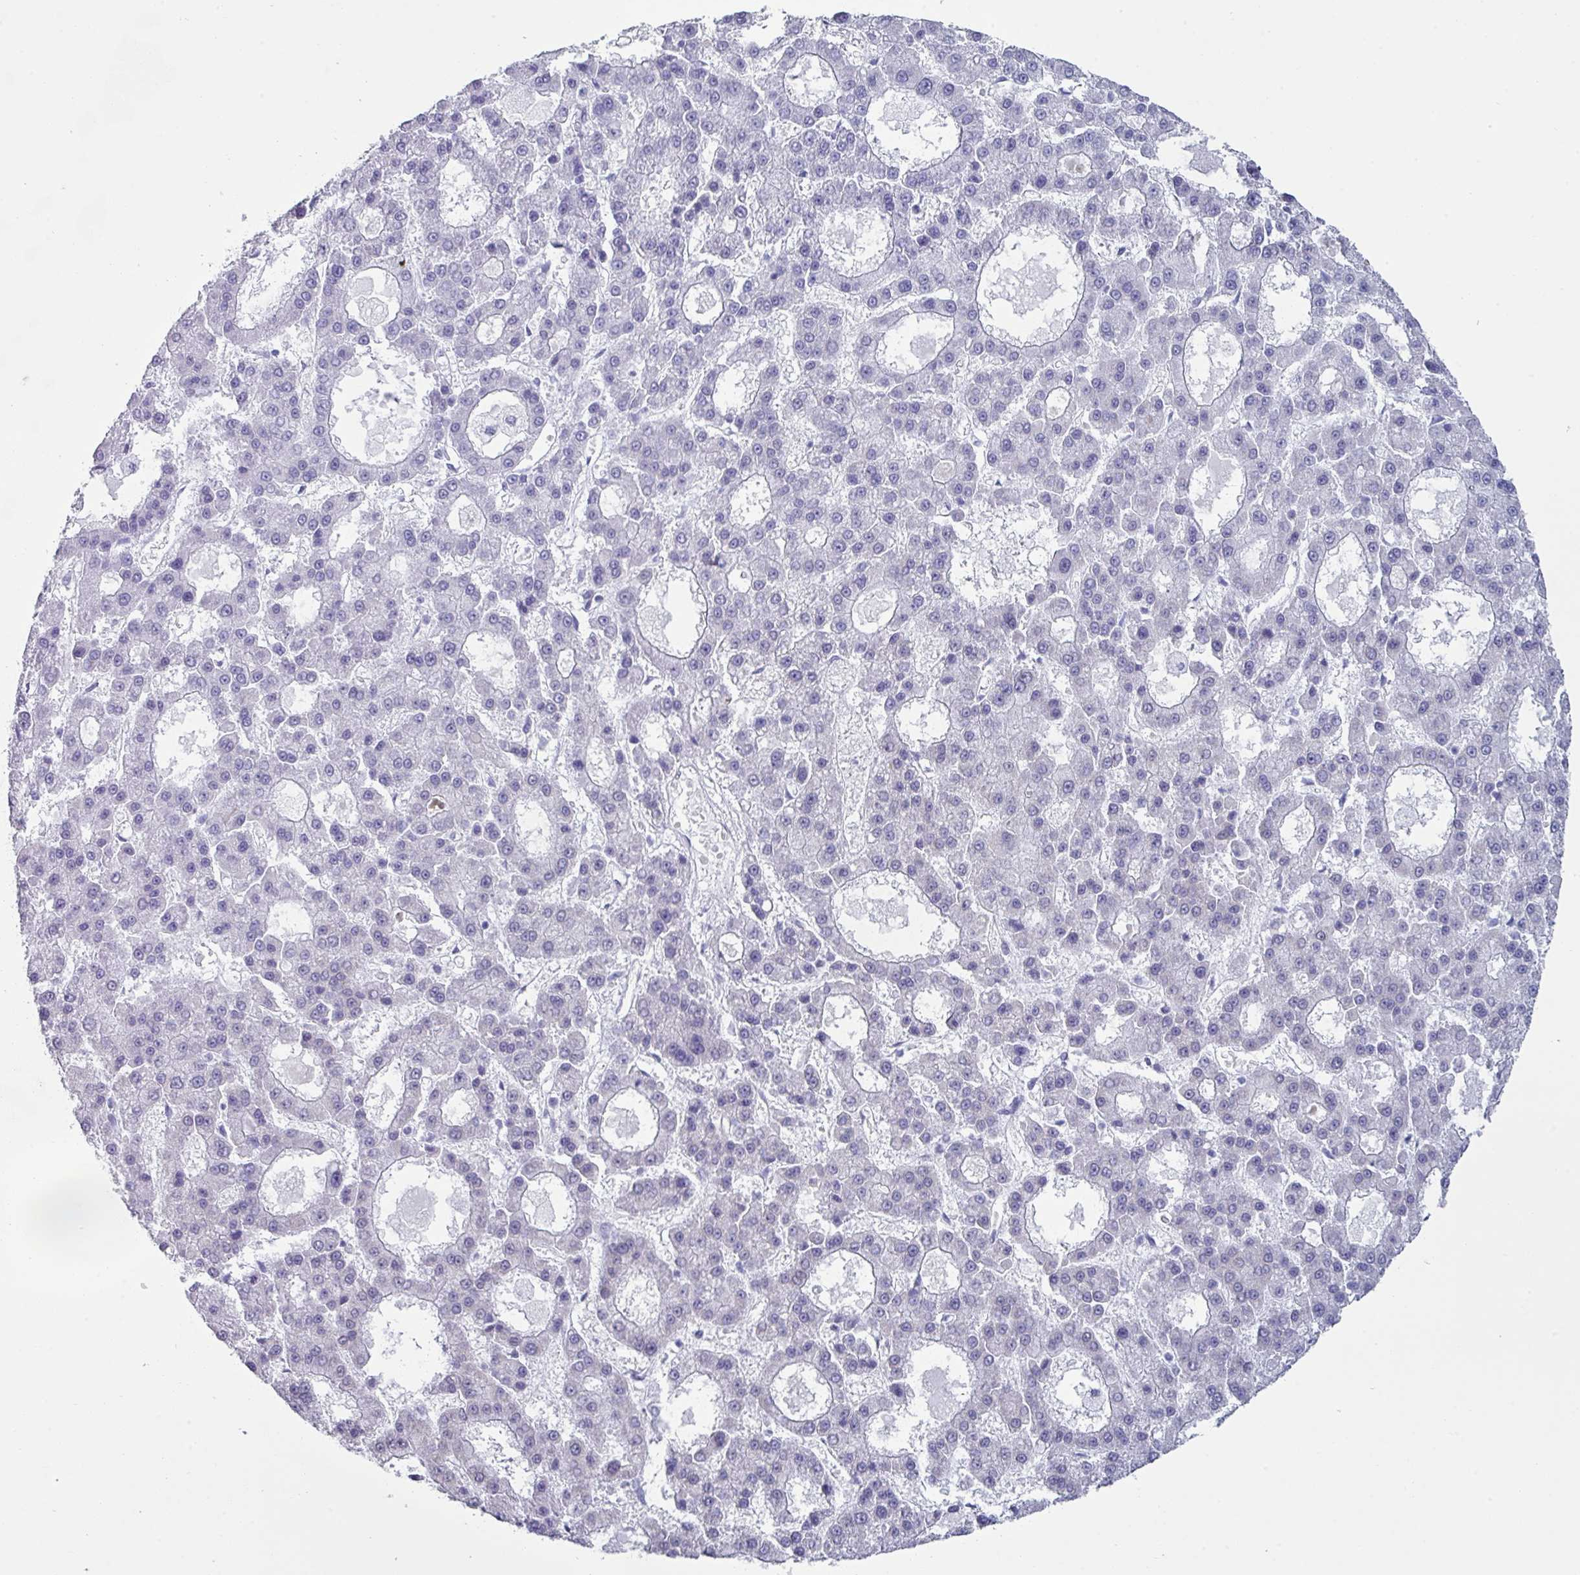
{"staining": {"intensity": "negative", "quantity": "none", "location": "none"}, "tissue": "liver cancer", "cell_type": "Tumor cells", "image_type": "cancer", "snomed": [{"axis": "morphology", "description": "Carcinoma, Hepatocellular, NOS"}, {"axis": "topography", "description": "Liver"}], "caption": "This is an IHC photomicrograph of hepatocellular carcinoma (liver). There is no positivity in tumor cells.", "gene": "PUF60", "patient": {"sex": "male", "age": 70}}